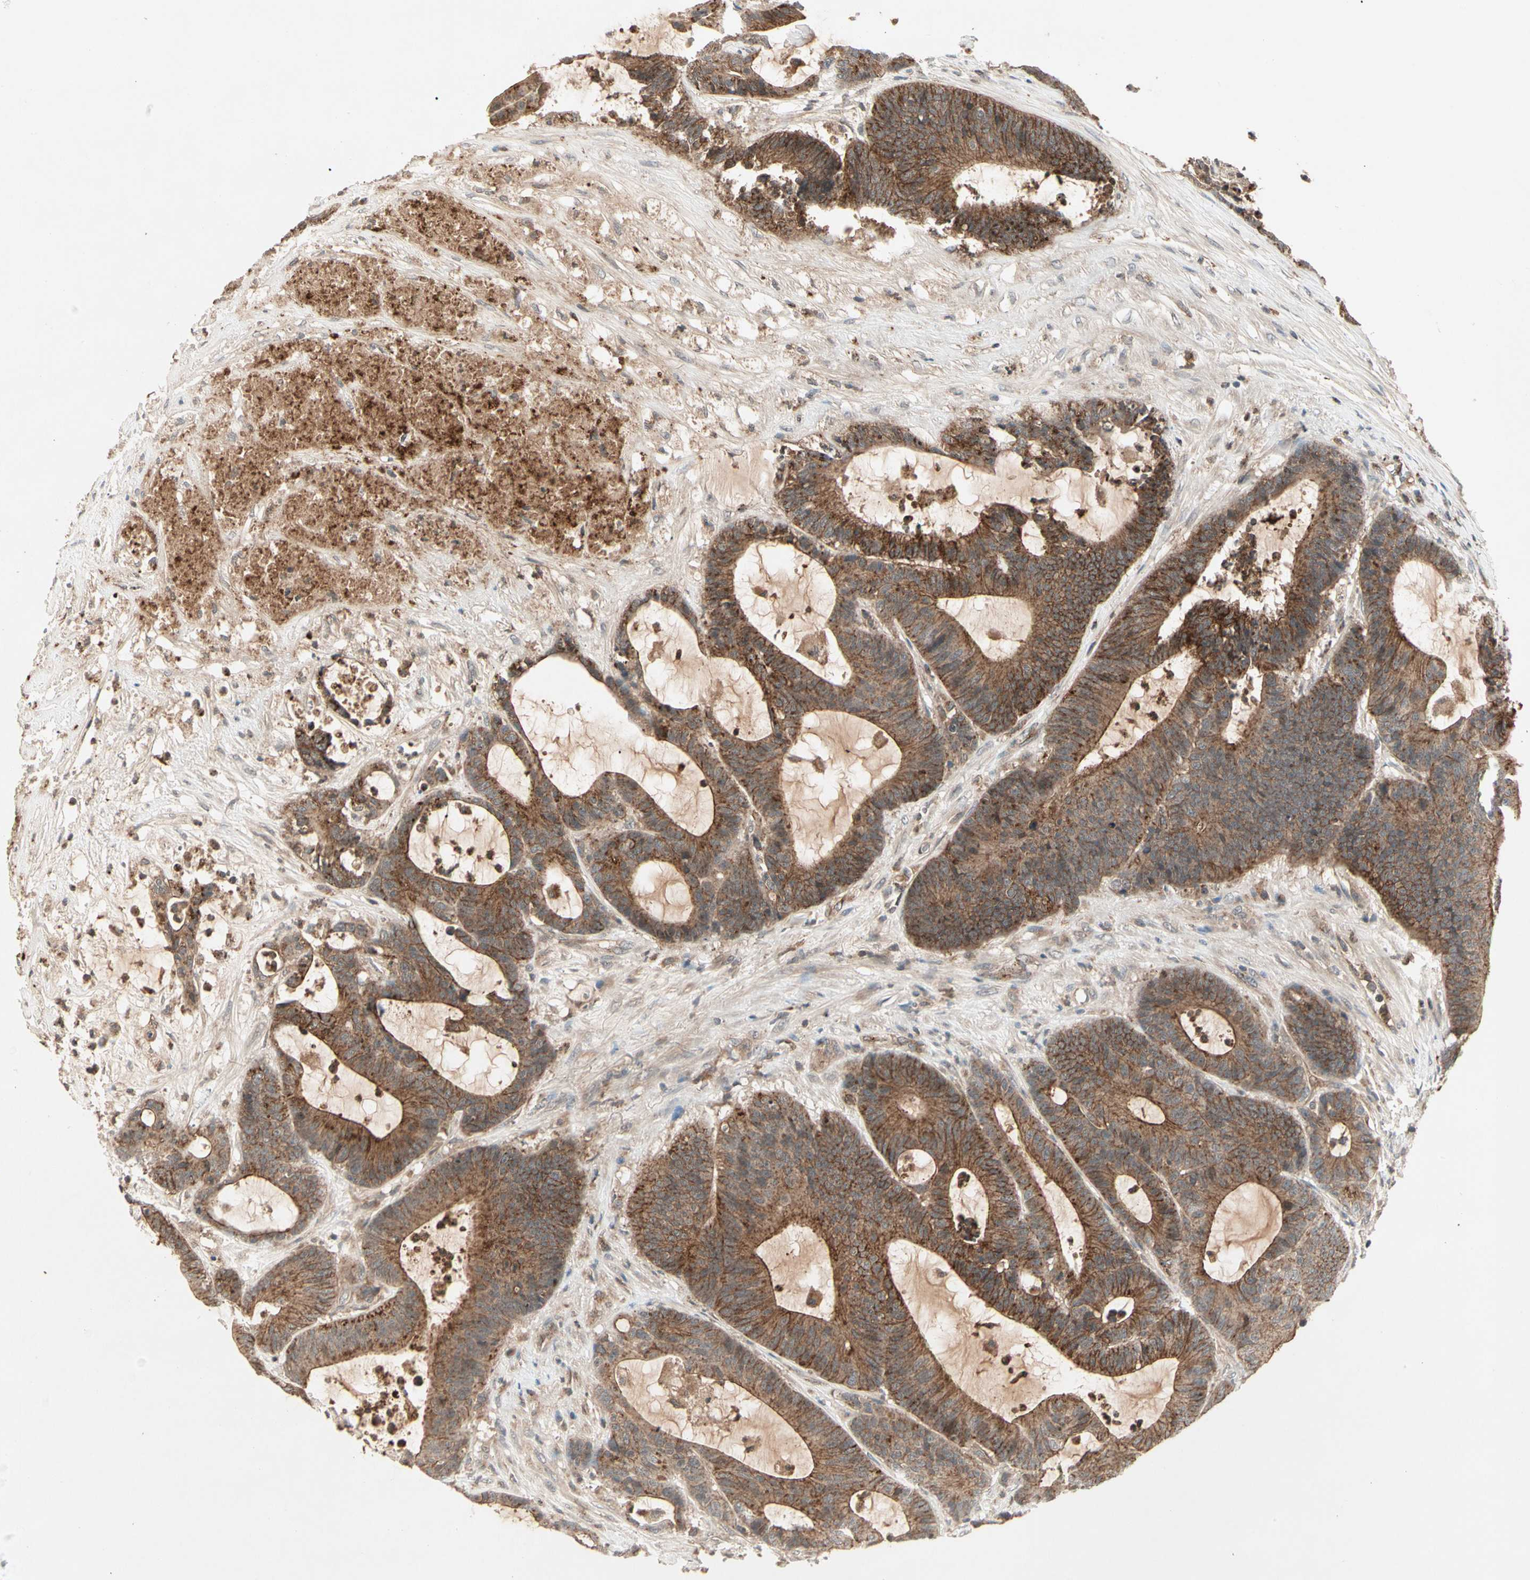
{"staining": {"intensity": "moderate", "quantity": ">75%", "location": "cytoplasmic/membranous"}, "tissue": "colorectal cancer", "cell_type": "Tumor cells", "image_type": "cancer", "snomed": [{"axis": "morphology", "description": "Adenocarcinoma, NOS"}, {"axis": "topography", "description": "Colon"}], "caption": "Immunohistochemistry (IHC) staining of colorectal cancer, which shows medium levels of moderate cytoplasmic/membranous positivity in about >75% of tumor cells indicating moderate cytoplasmic/membranous protein staining. The staining was performed using DAB (3,3'-diaminobenzidine) (brown) for protein detection and nuclei were counterstained in hematoxylin (blue).", "gene": "FLOT1", "patient": {"sex": "female", "age": 84}}